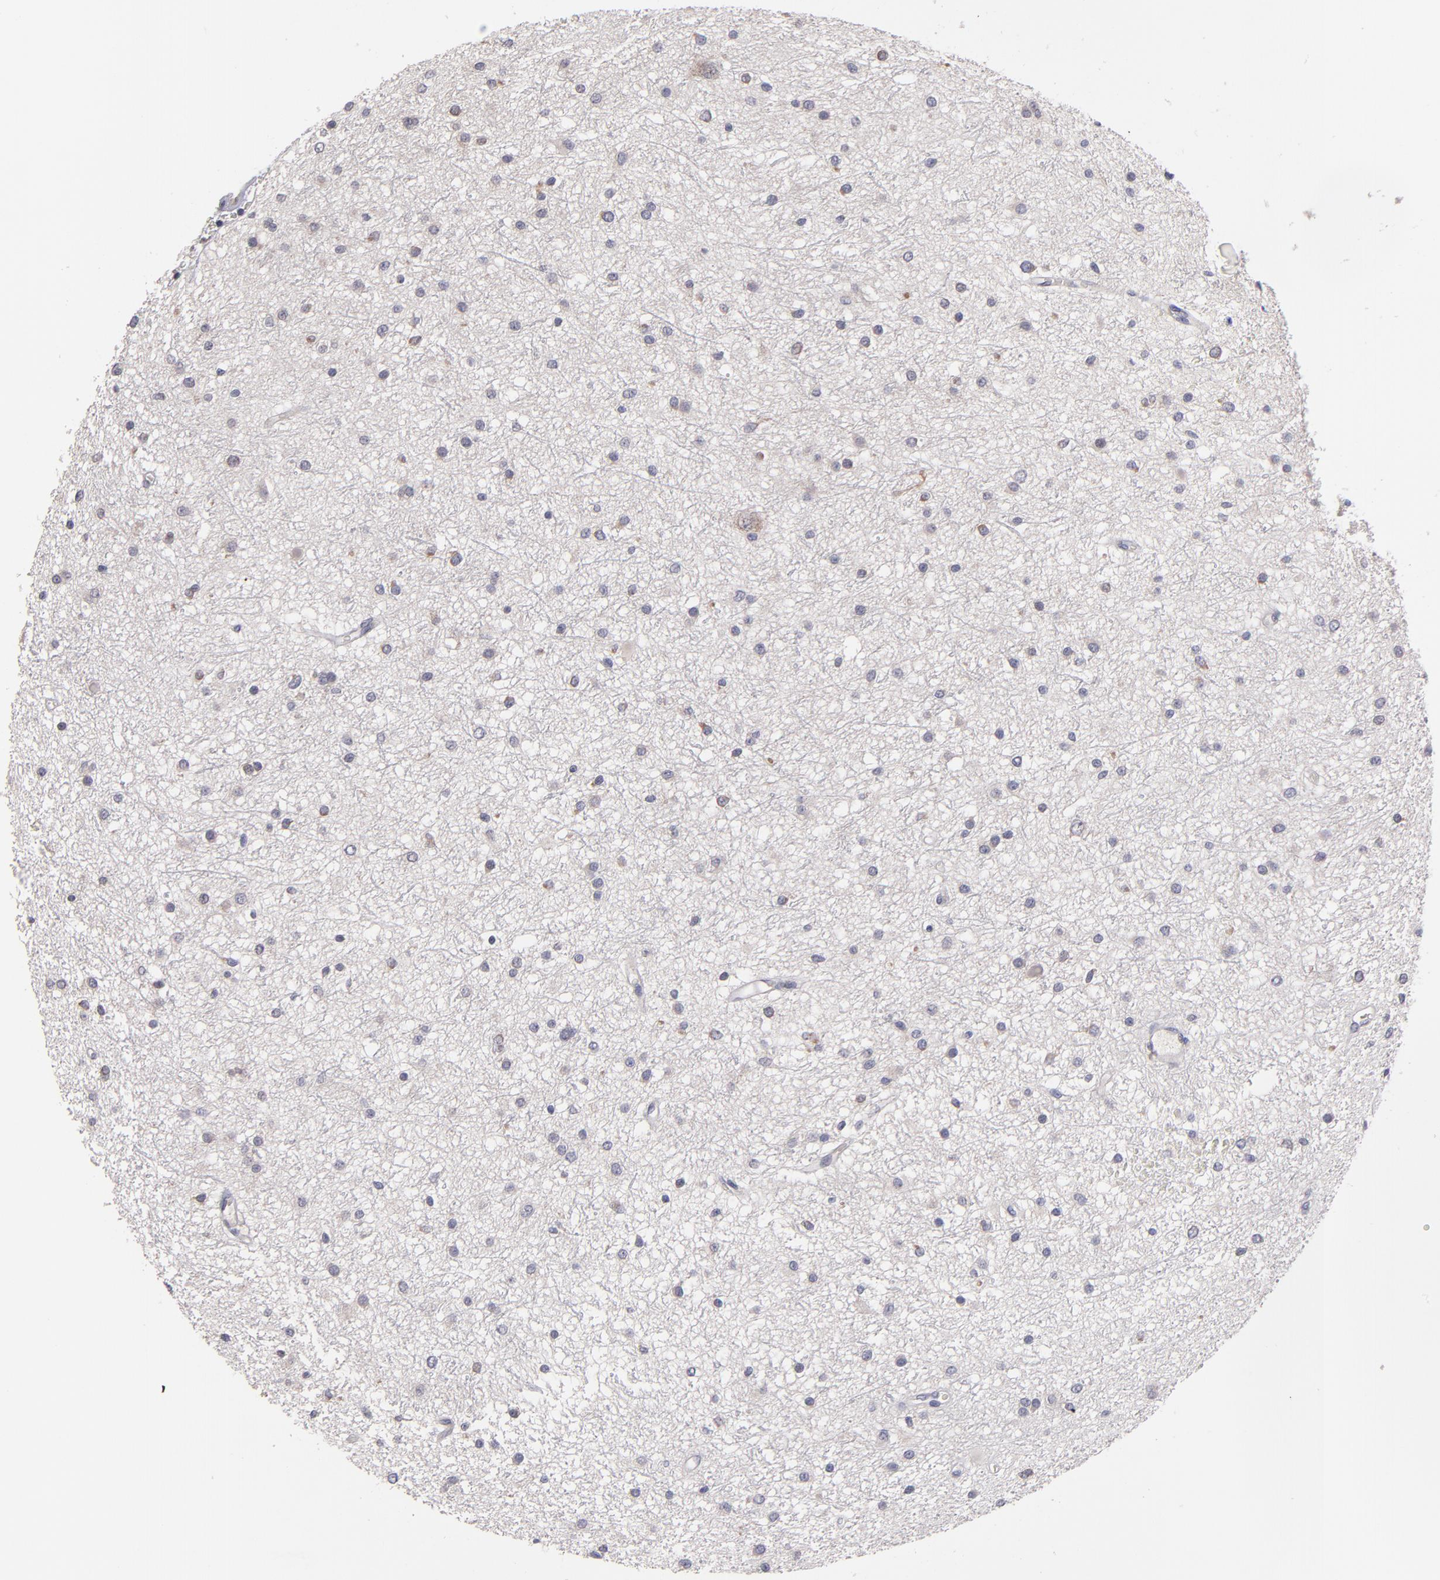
{"staining": {"intensity": "weak", "quantity": "<25%", "location": "cytoplasmic/membranous"}, "tissue": "glioma", "cell_type": "Tumor cells", "image_type": "cancer", "snomed": [{"axis": "morphology", "description": "Glioma, malignant, Low grade"}, {"axis": "topography", "description": "Brain"}], "caption": "Tumor cells are negative for brown protein staining in glioma.", "gene": "HCCS", "patient": {"sex": "female", "age": 36}}